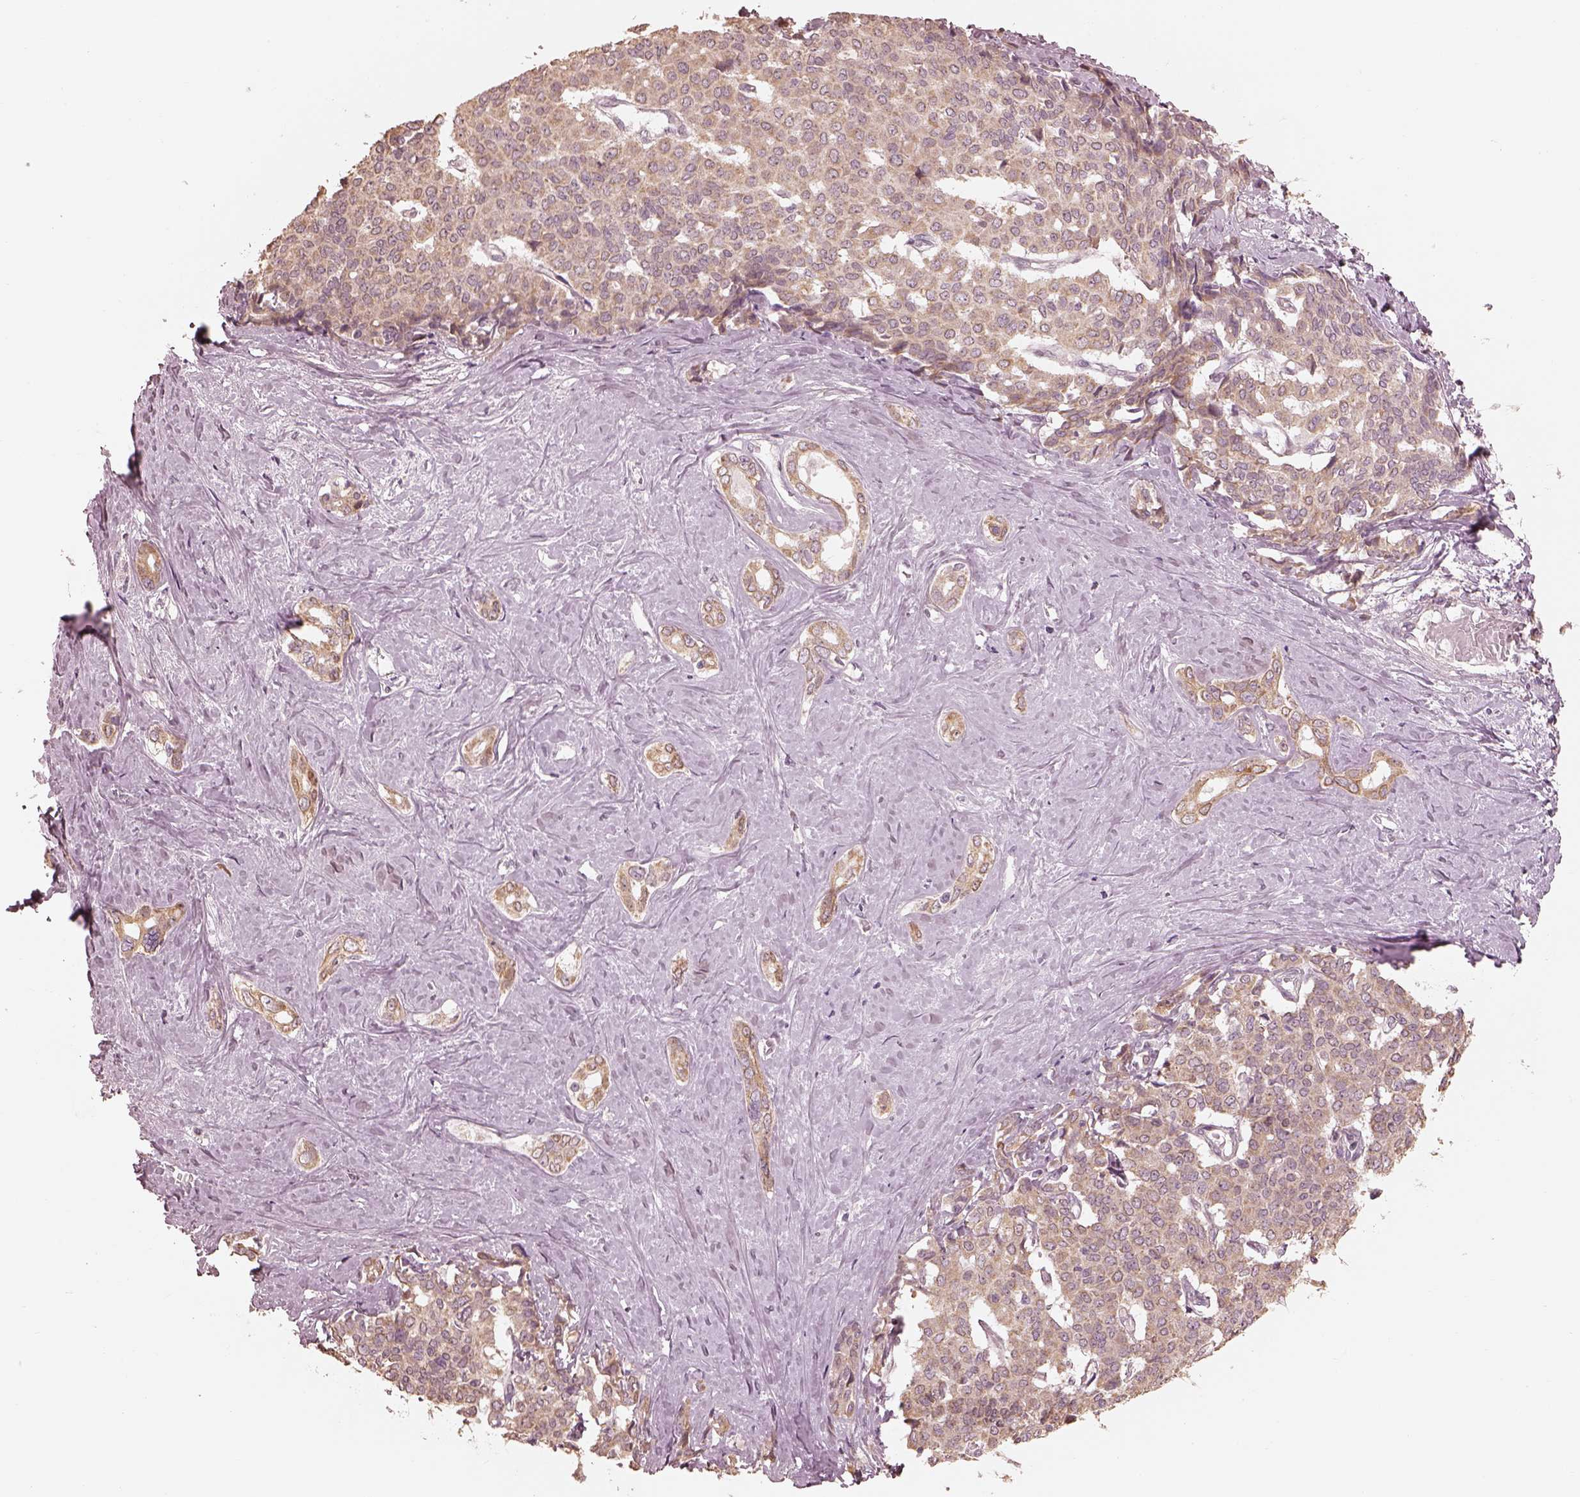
{"staining": {"intensity": "weak", "quantity": ">75%", "location": "cytoplasmic/membranous"}, "tissue": "liver cancer", "cell_type": "Tumor cells", "image_type": "cancer", "snomed": [{"axis": "morphology", "description": "Cholangiocarcinoma"}, {"axis": "topography", "description": "Liver"}], "caption": "Immunohistochemistry (IHC) staining of liver cancer, which shows low levels of weak cytoplasmic/membranous expression in about >75% of tumor cells indicating weak cytoplasmic/membranous protein staining. The staining was performed using DAB (brown) for protein detection and nuclei were counterstained in hematoxylin (blue).", "gene": "SLC25A46", "patient": {"sex": "female", "age": 47}}